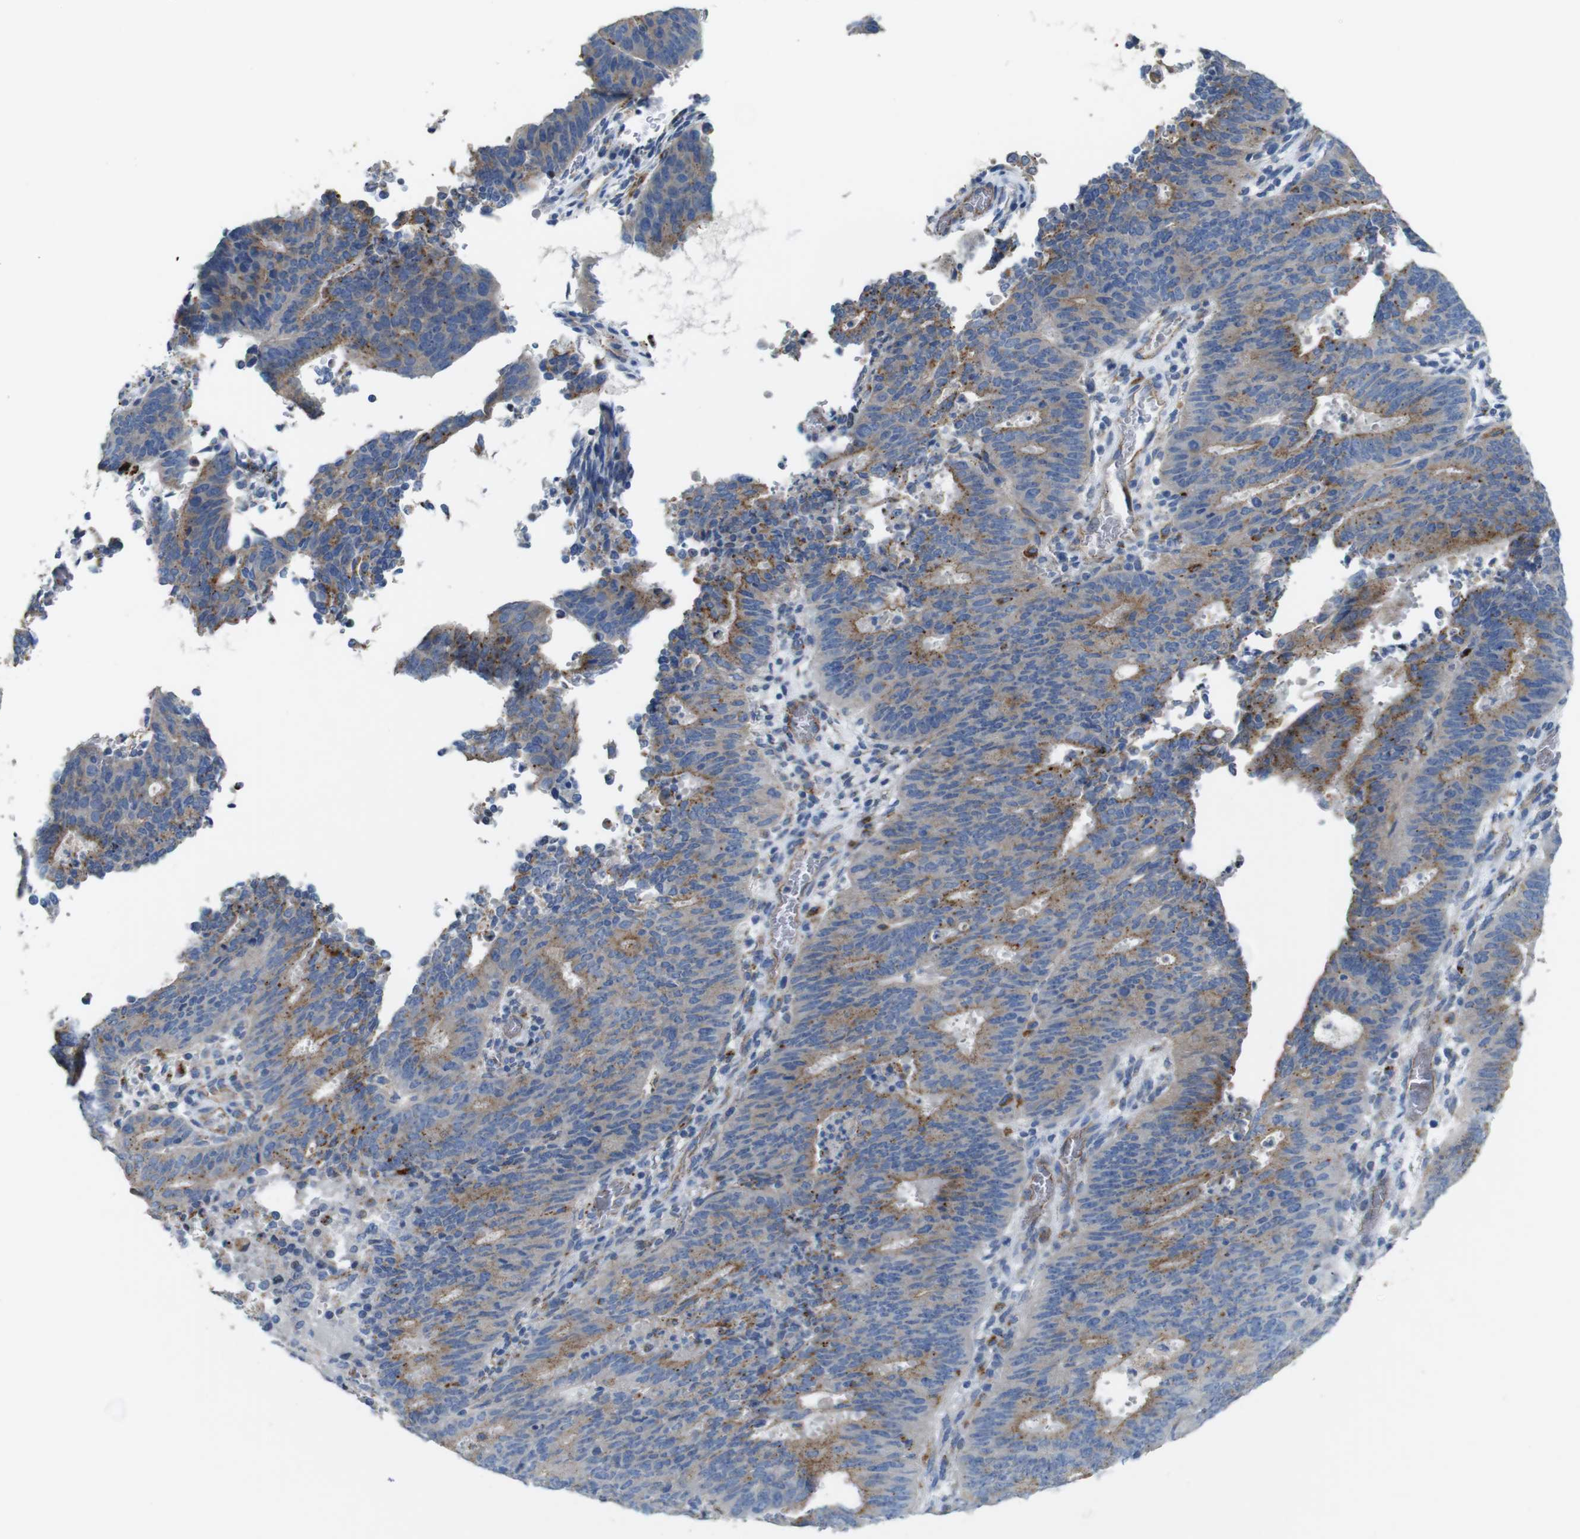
{"staining": {"intensity": "moderate", "quantity": "25%-75%", "location": "cytoplasmic/membranous"}, "tissue": "cervical cancer", "cell_type": "Tumor cells", "image_type": "cancer", "snomed": [{"axis": "morphology", "description": "Adenocarcinoma, NOS"}, {"axis": "topography", "description": "Cervix"}], "caption": "This is a photomicrograph of immunohistochemistry staining of cervical cancer, which shows moderate expression in the cytoplasmic/membranous of tumor cells.", "gene": "NHLRC3", "patient": {"sex": "female", "age": 44}}